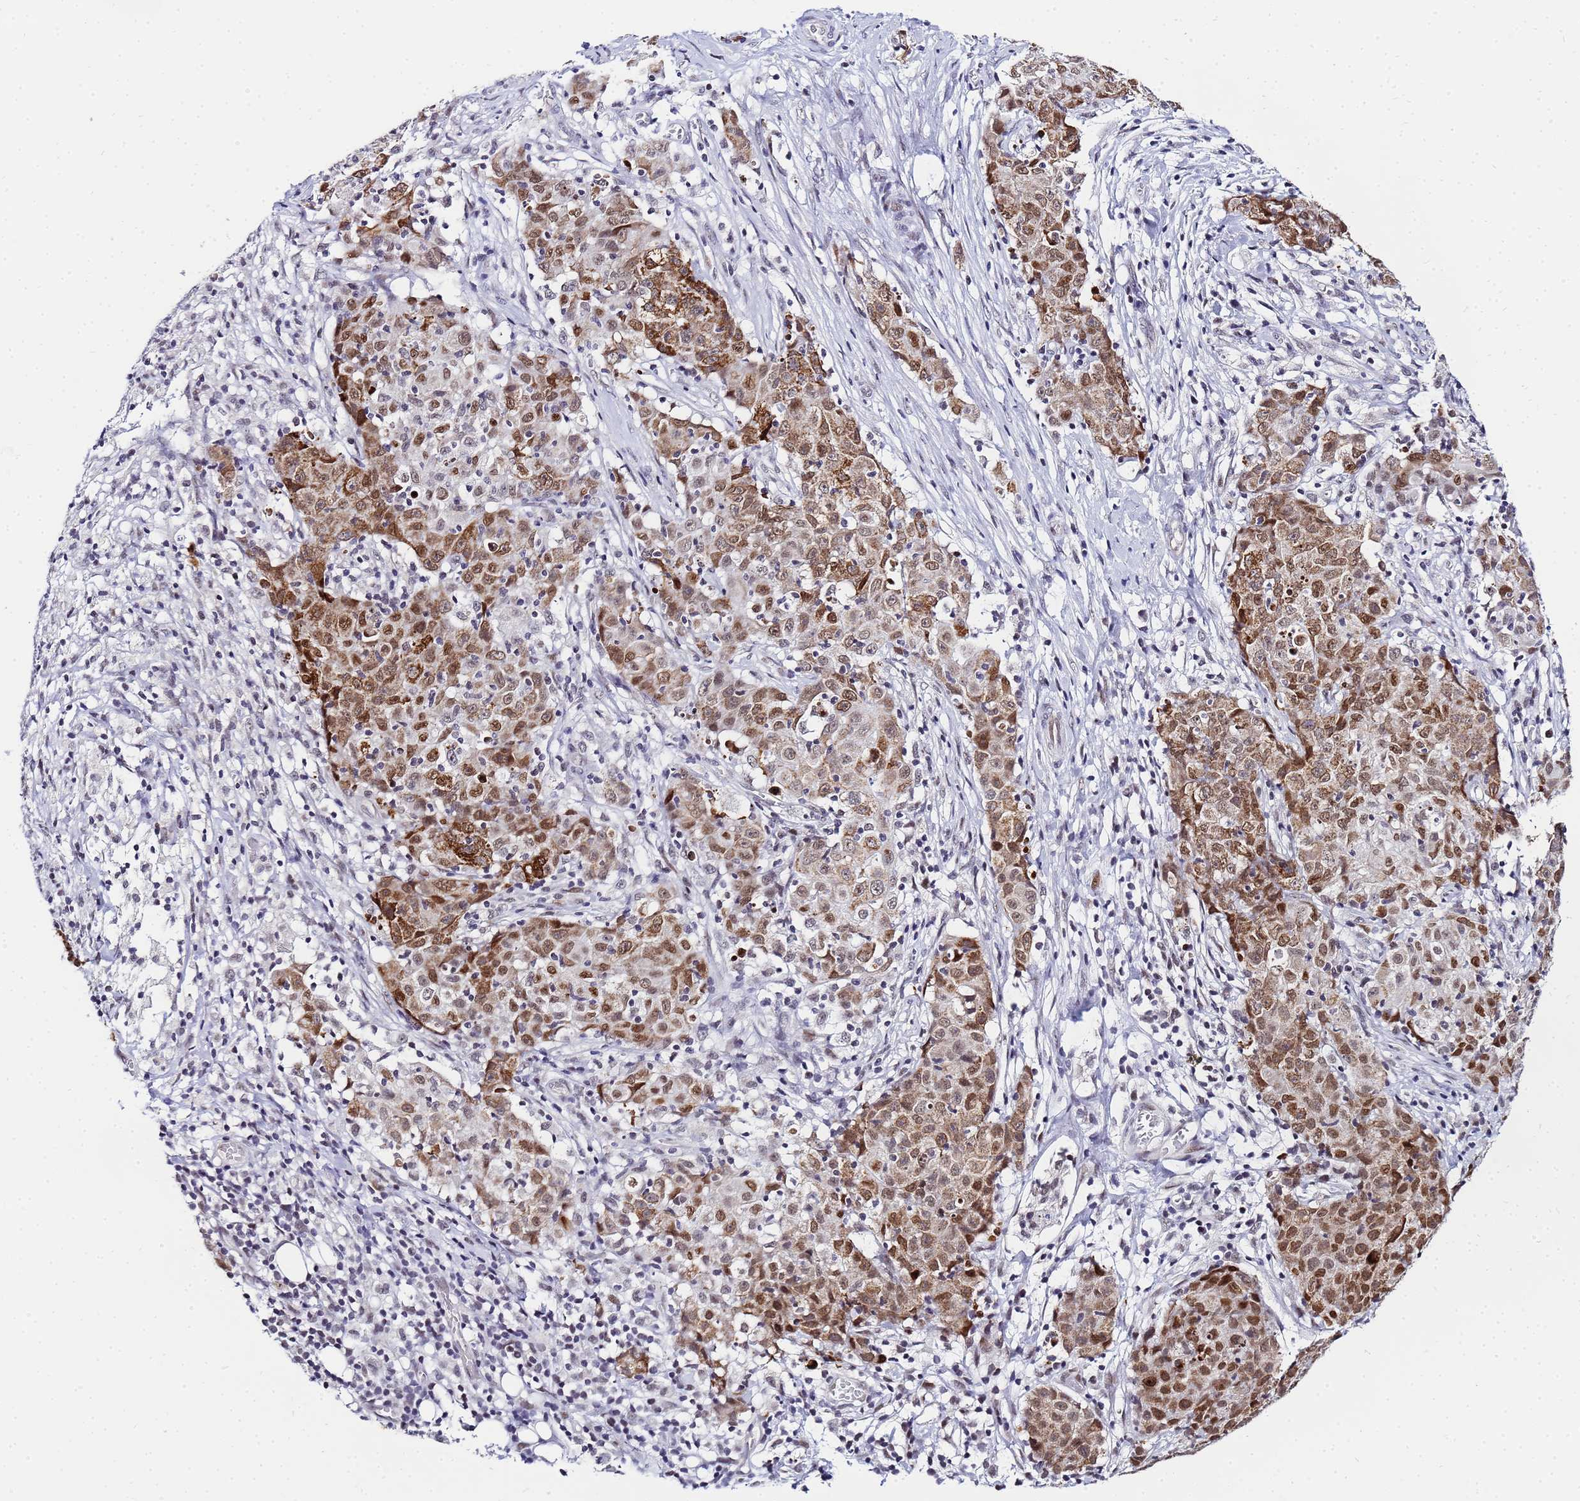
{"staining": {"intensity": "moderate", "quantity": ">75%", "location": "cytoplasmic/membranous,nuclear"}, "tissue": "ovarian cancer", "cell_type": "Tumor cells", "image_type": "cancer", "snomed": [{"axis": "morphology", "description": "Carcinoma, endometroid"}, {"axis": "topography", "description": "Ovary"}], "caption": "Immunohistochemistry (IHC) photomicrograph of neoplastic tissue: human ovarian cancer stained using immunohistochemistry exhibits medium levels of moderate protein expression localized specifically in the cytoplasmic/membranous and nuclear of tumor cells, appearing as a cytoplasmic/membranous and nuclear brown color.", "gene": "CKMT1A", "patient": {"sex": "female", "age": 42}}